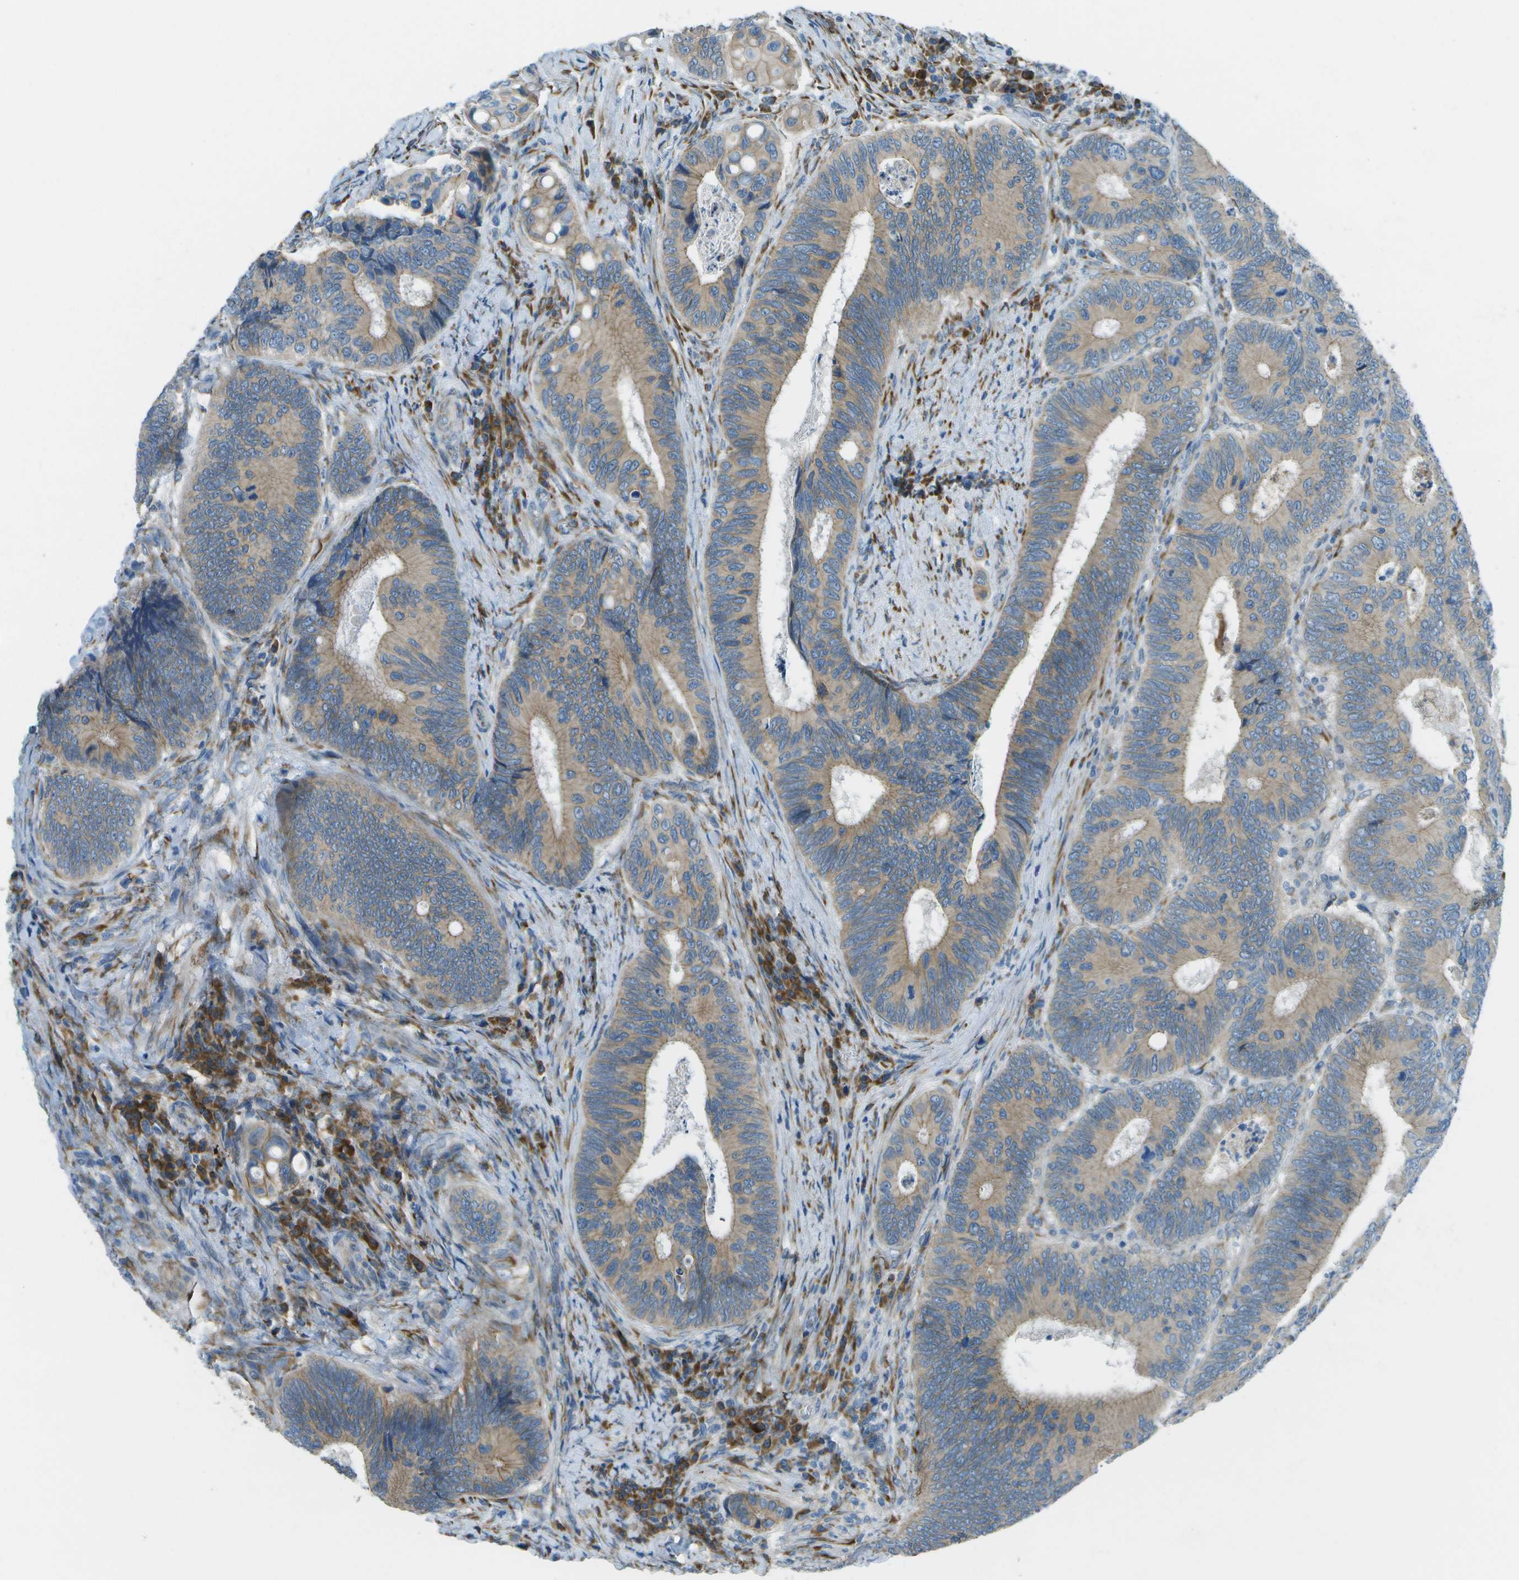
{"staining": {"intensity": "weak", "quantity": ">75%", "location": "cytoplasmic/membranous"}, "tissue": "colorectal cancer", "cell_type": "Tumor cells", "image_type": "cancer", "snomed": [{"axis": "morphology", "description": "Inflammation, NOS"}, {"axis": "morphology", "description": "Adenocarcinoma, NOS"}, {"axis": "topography", "description": "Colon"}], "caption": "Colorectal cancer (adenocarcinoma) stained with a protein marker exhibits weak staining in tumor cells.", "gene": "KCTD3", "patient": {"sex": "male", "age": 72}}